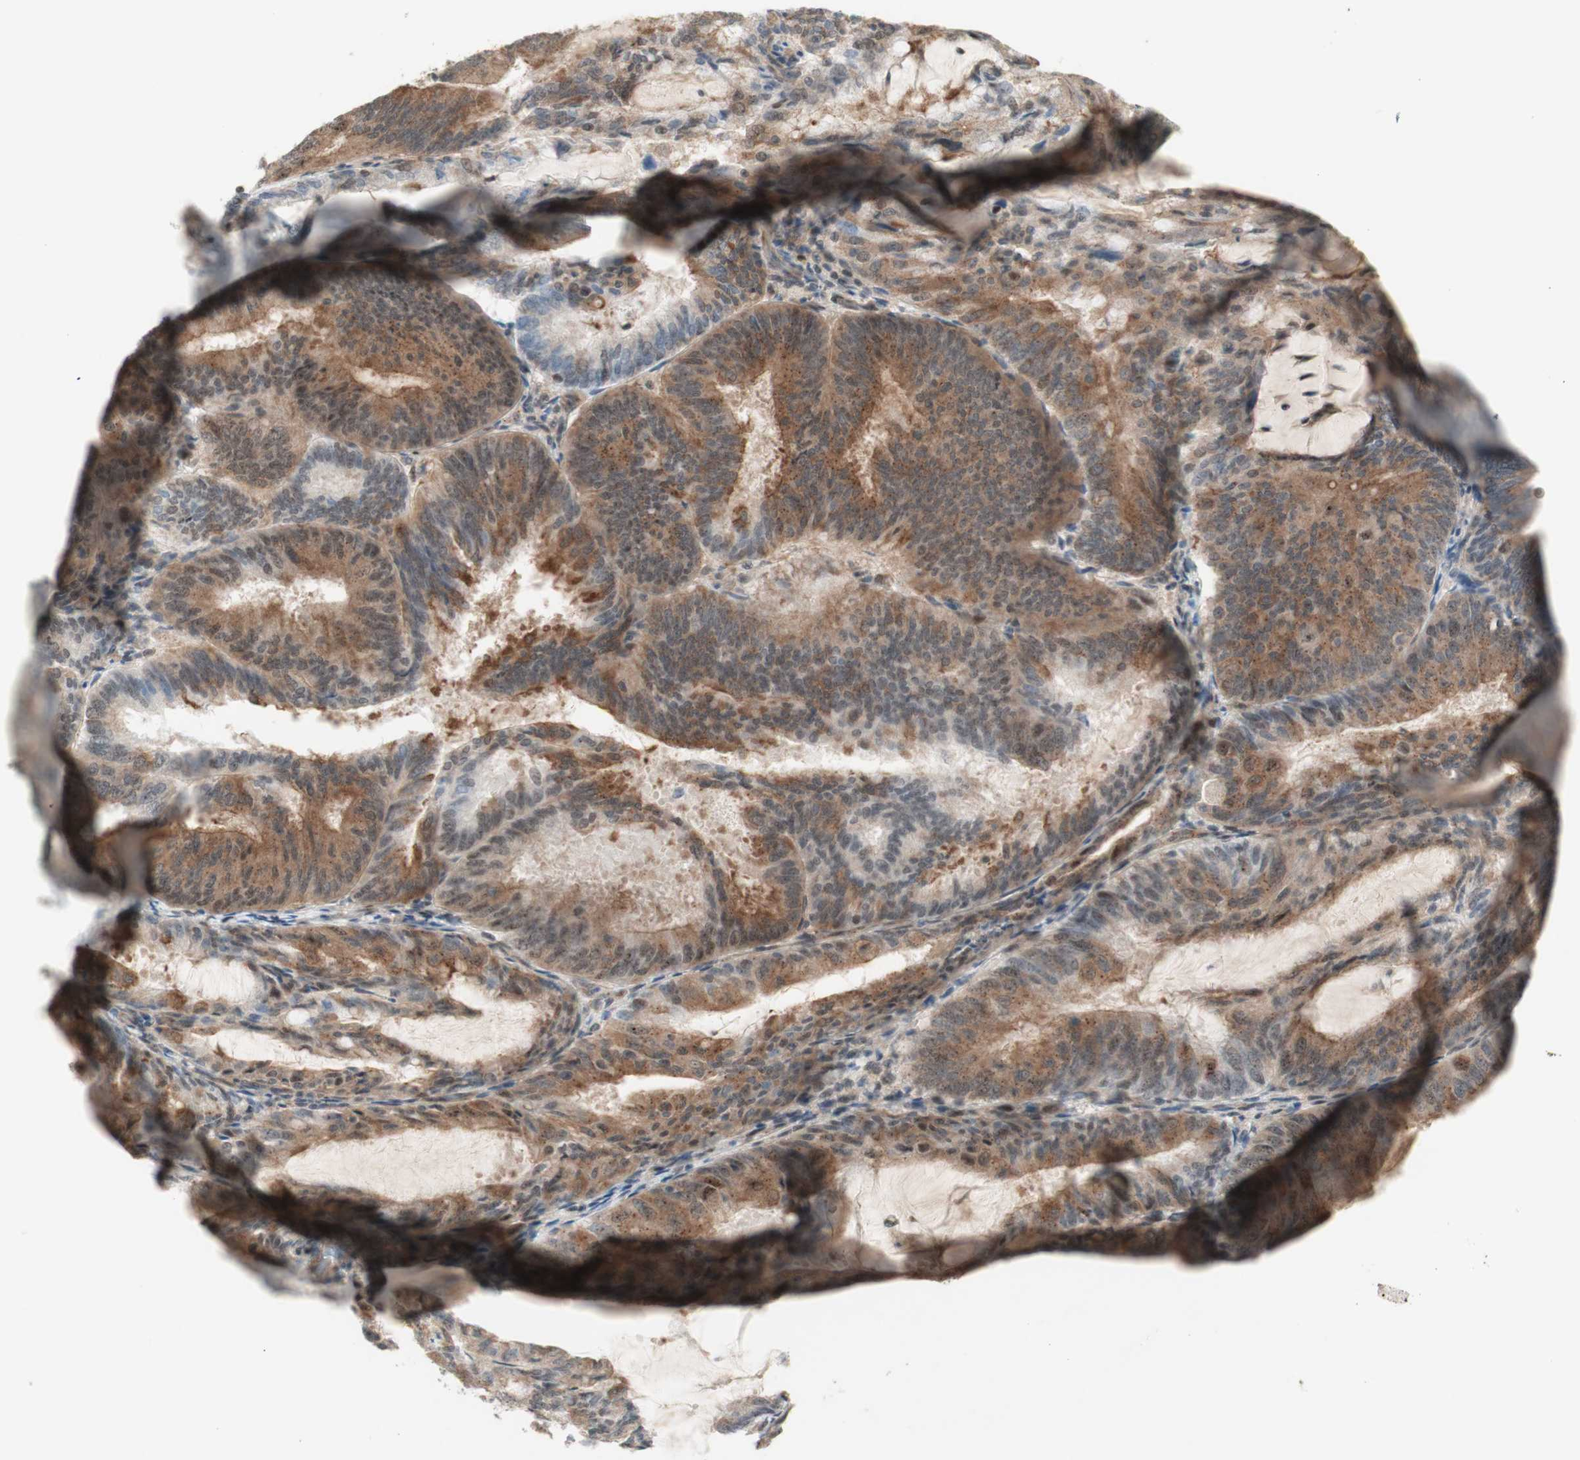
{"staining": {"intensity": "moderate", "quantity": "25%-75%", "location": "cytoplasmic/membranous"}, "tissue": "endometrial cancer", "cell_type": "Tumor cells", "image_type": "cancer", "snomed": [{"axis": "morphology", "description": "Adenocarcinoma, NOS"}, {"axis": "topography", "description": "Endometrium"}], "caption": "This is an image of immunohistochemistry staining of endometrial cancer, which shows moderate positivity in the cytoplasmic/membranous of tumor cells.", "gene": "CYLD", "patient": {"sex": "female", "age": 81}}